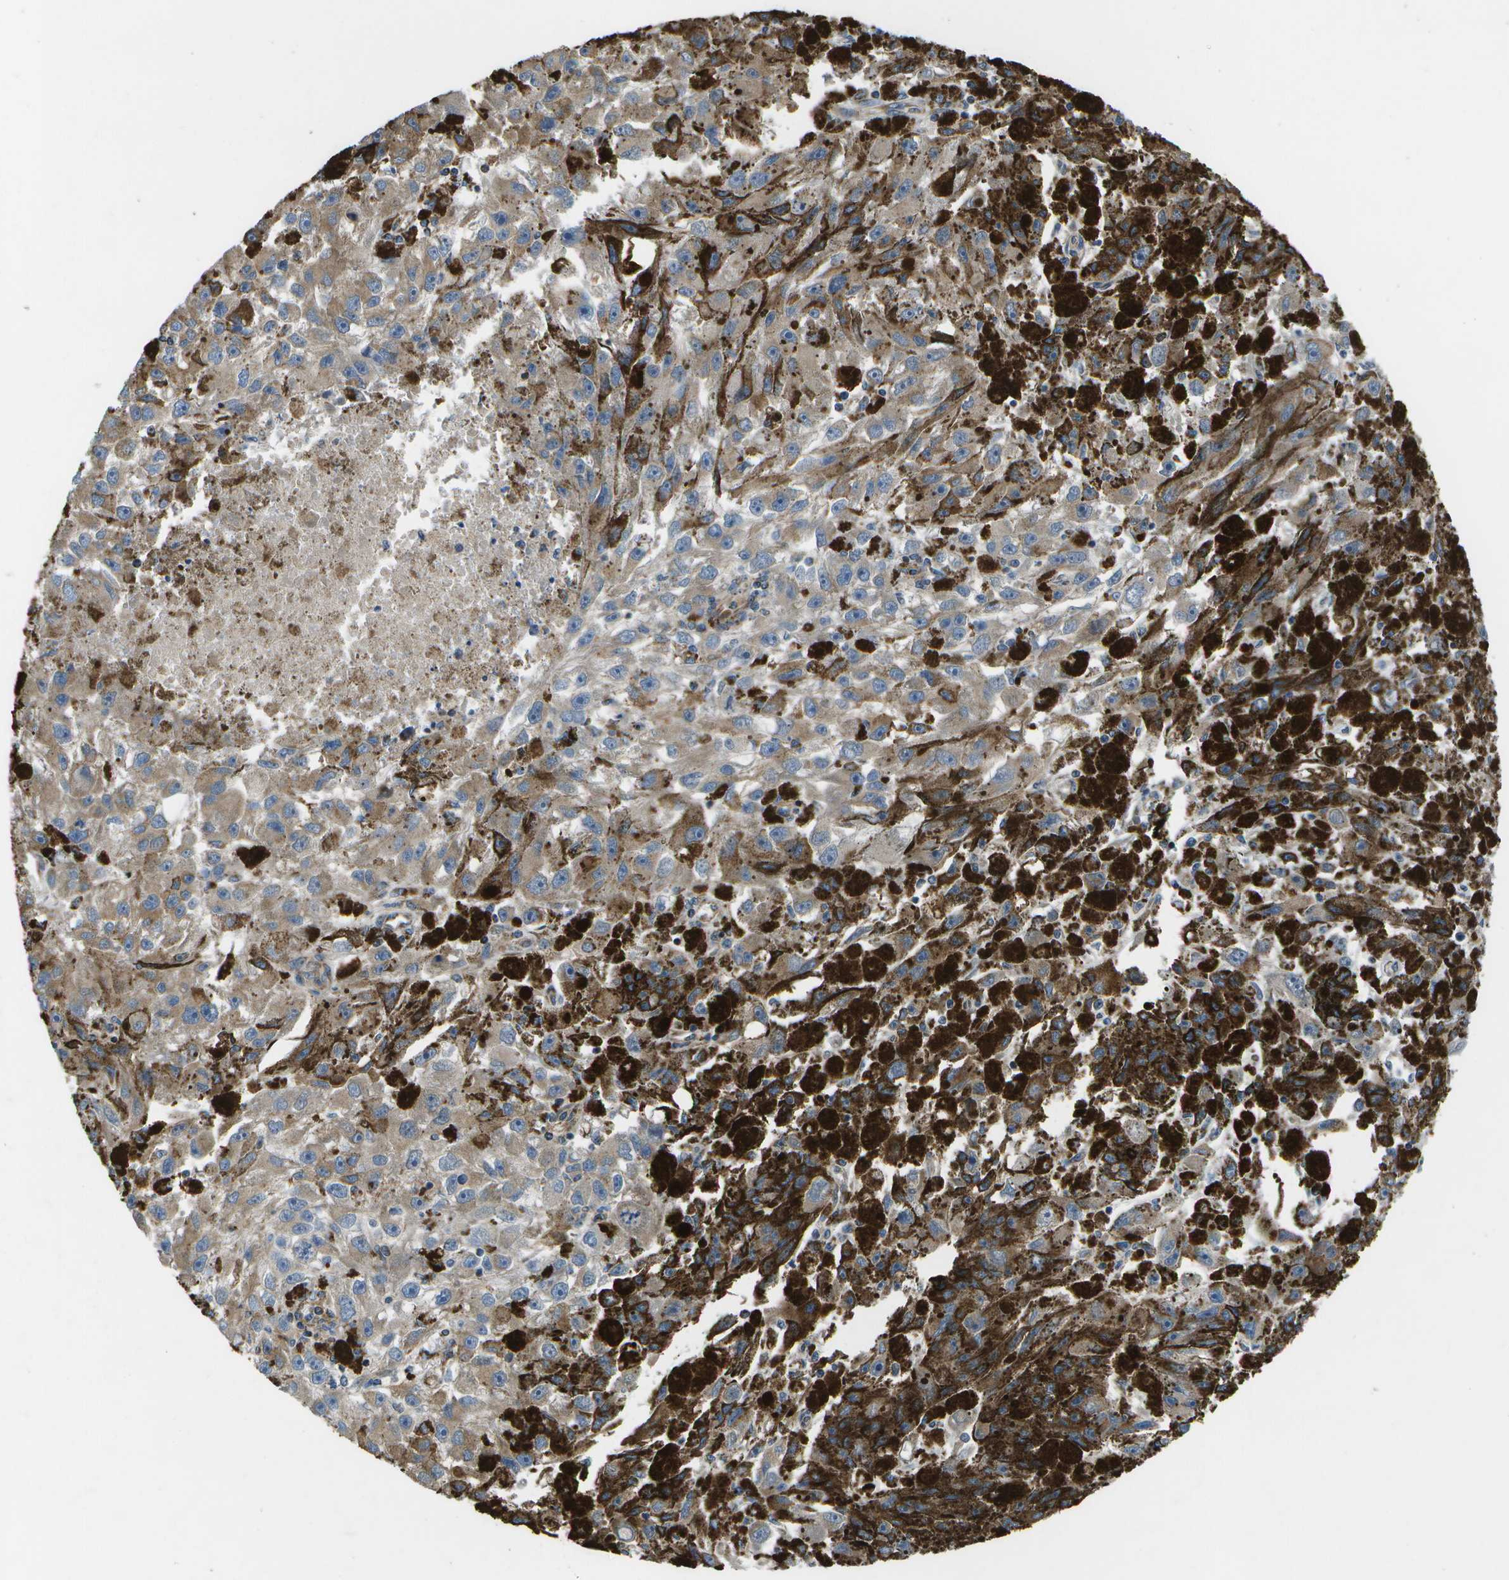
{"staining": {"intensity": "weak", "quantity": "25%-75%", "location": "cytoplasmic/membranous"}, "tissue": "melanoma", "cell_type": "Tumor cells", "image_type": "cancer", "snomed": [{"axis": "morphology", "description": "Malignant melanoma, NOS"}, {"axis": "topography", "description": "Skin"}], "caption": "A histopathology image of malignant melanoma stained for a protein shows weak cytoplasmic/membranous brown staining in tumor cells.", "gene": "MVK", "patient": {"sex": "female", "age": 104}}